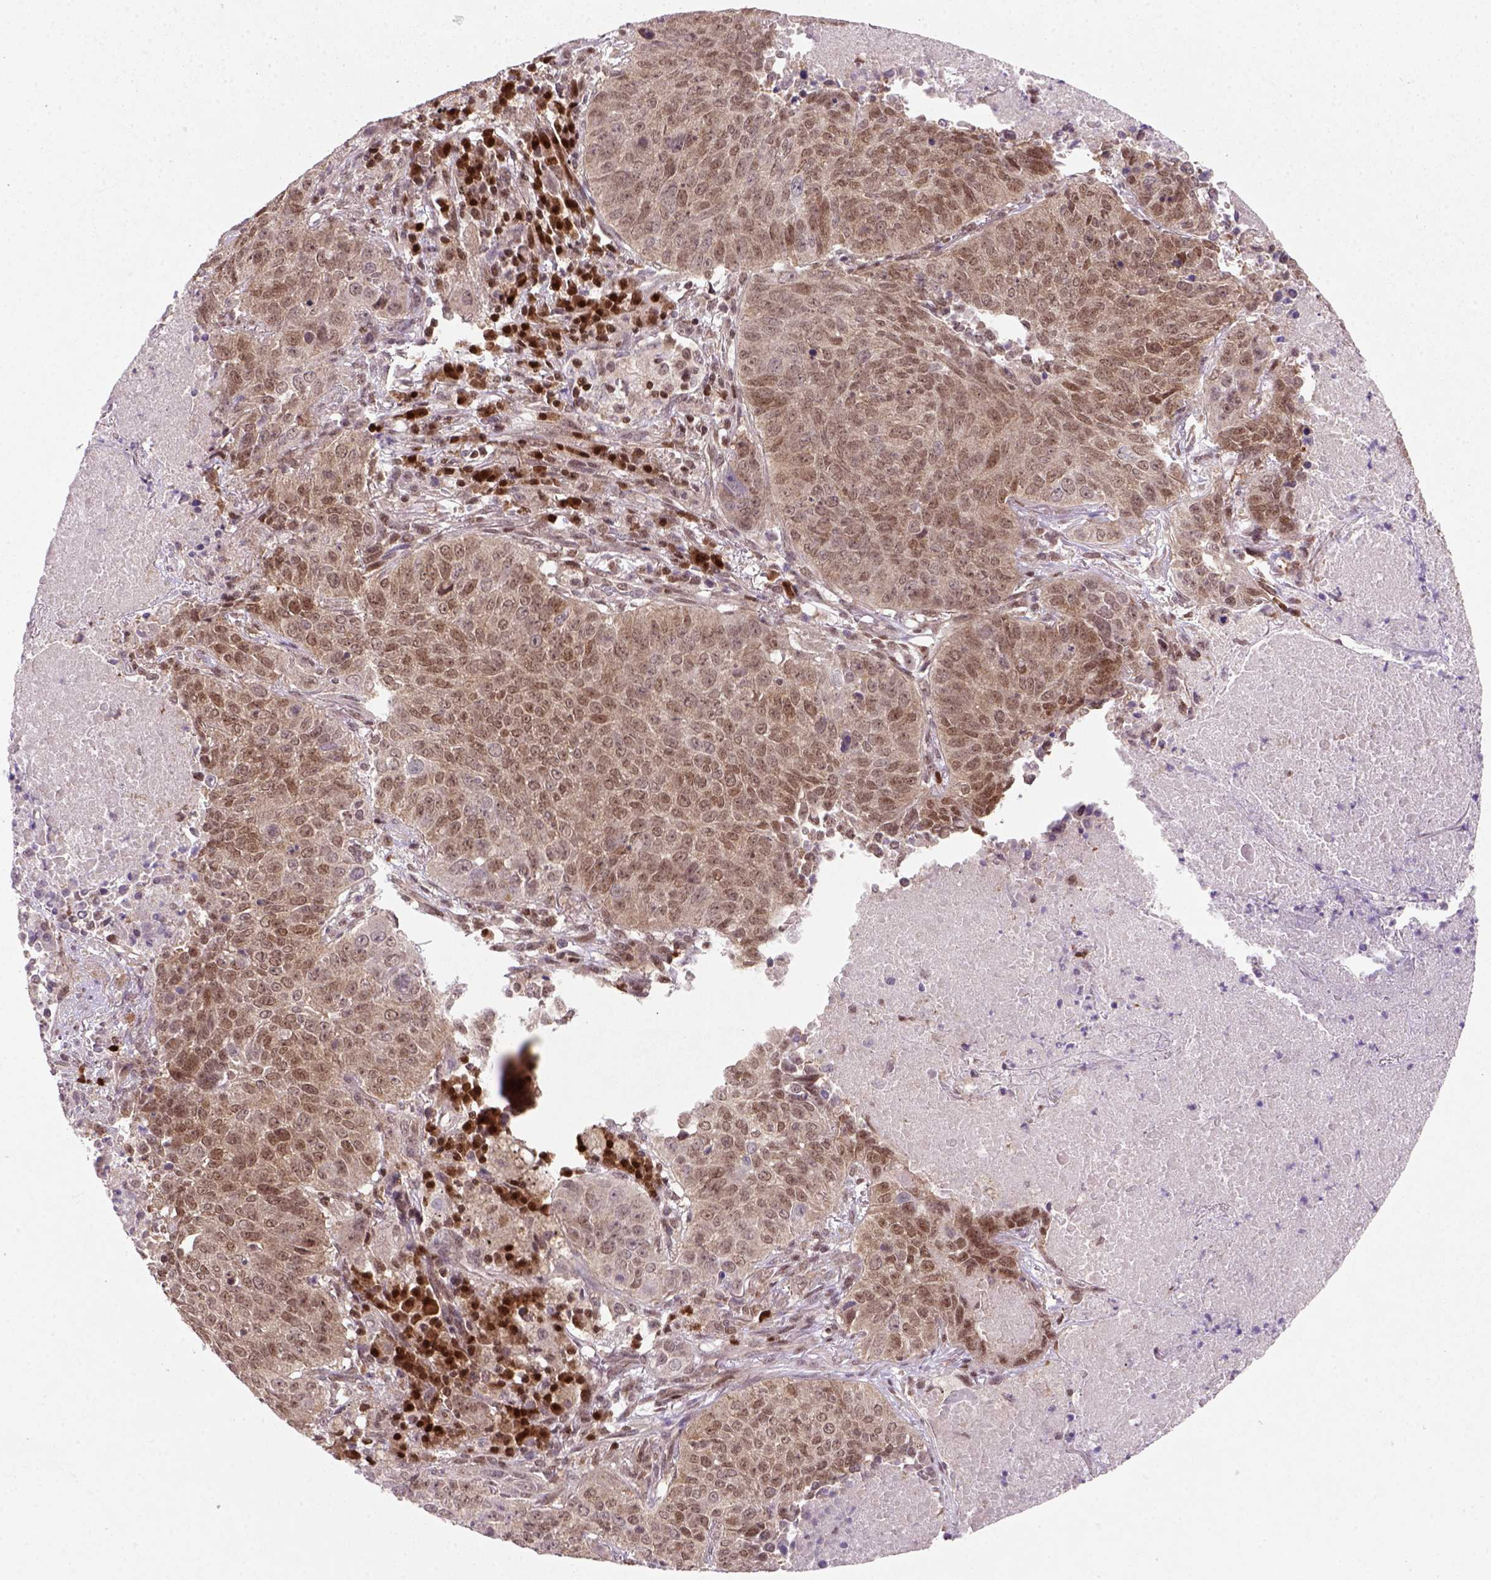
{"staining": {"intensity": "weak", "quantity": ">75%", "location": "nuclear"}, "tissue": "lung cancer", "cell_type": "Tumor cells", "image_type": "cancer", "snomed": [{"axis": "morphology", "description": "Normal tissue, NOS"}, {"axis": "morphology", "description": "Squamous cell carcinoma, NOS"}, {"axis": "topography", "description": "Bronchus"}, {"axis": "topography", "description": "Lung"}], "caption": "IHC of squamous cell carcinoma (lung) shows low levels of weak nuclear staining in about >75% of tumor cells.", "gene": "MGMT", "patient": {"sex": "male", "age": 64}}